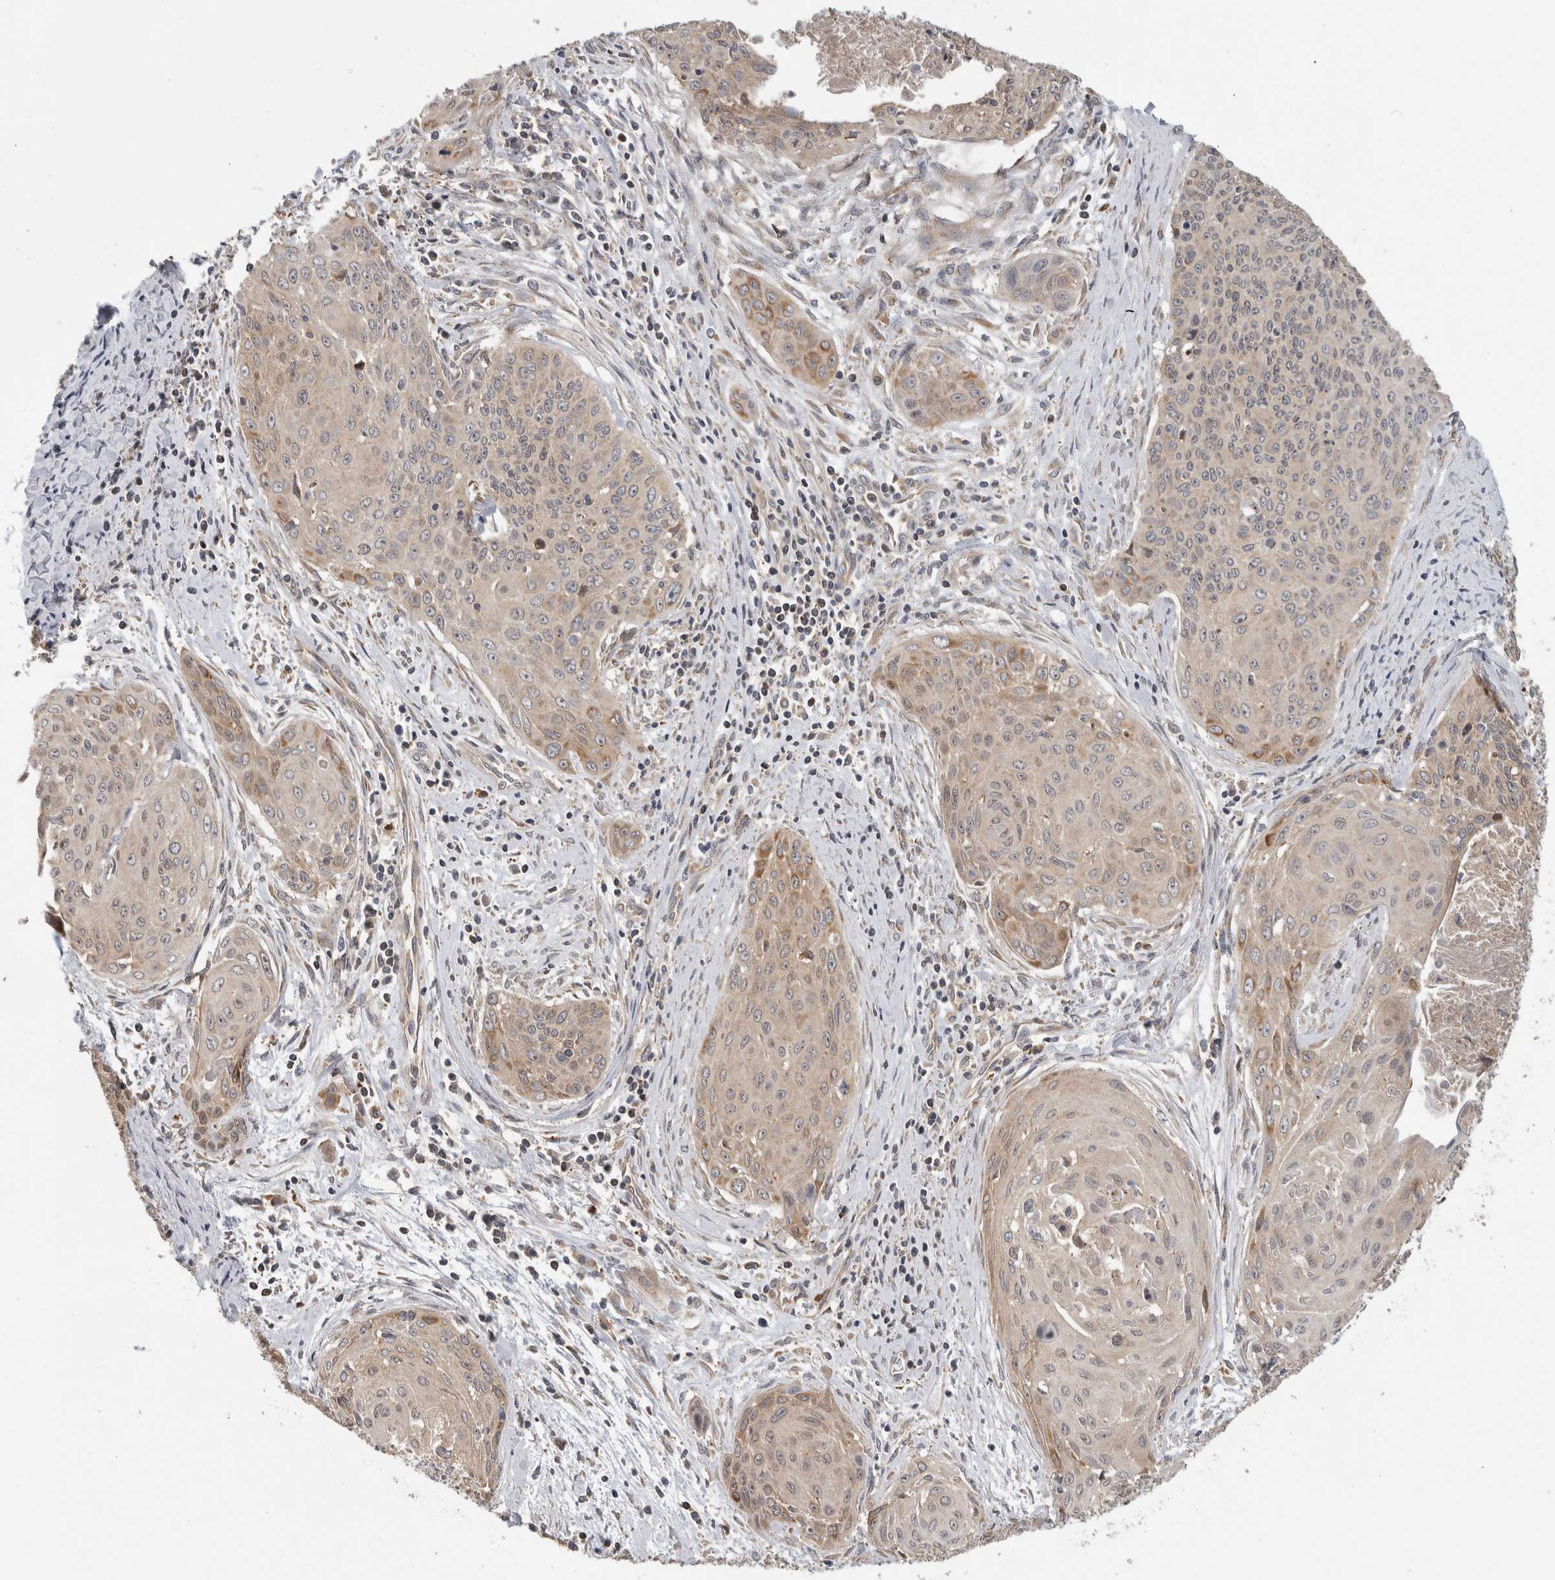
{"staining": {"intensity": "moderate", "quantity": "<25%", "location": "cytoplasmic/membranous"}, "tissue": "cervical cancer", "cell_type": "Tumor cells", "image_type": "cancer", "snomed": [{"axis": "morphology", "description": "Squamous cell carcinoma, NOS"}, {"axis": "topography", "description": "Cervix"}], "caption": "The histopathology image reveals immunohistochemical staining of cervical cancer (squamous cell carcinoma). There is moderate cytoplasmic/membranous staining is appreciated in approximately <25% of tumor cells.", "gene": "PARP6", "patient": {"sex": "female", "age": 55}}